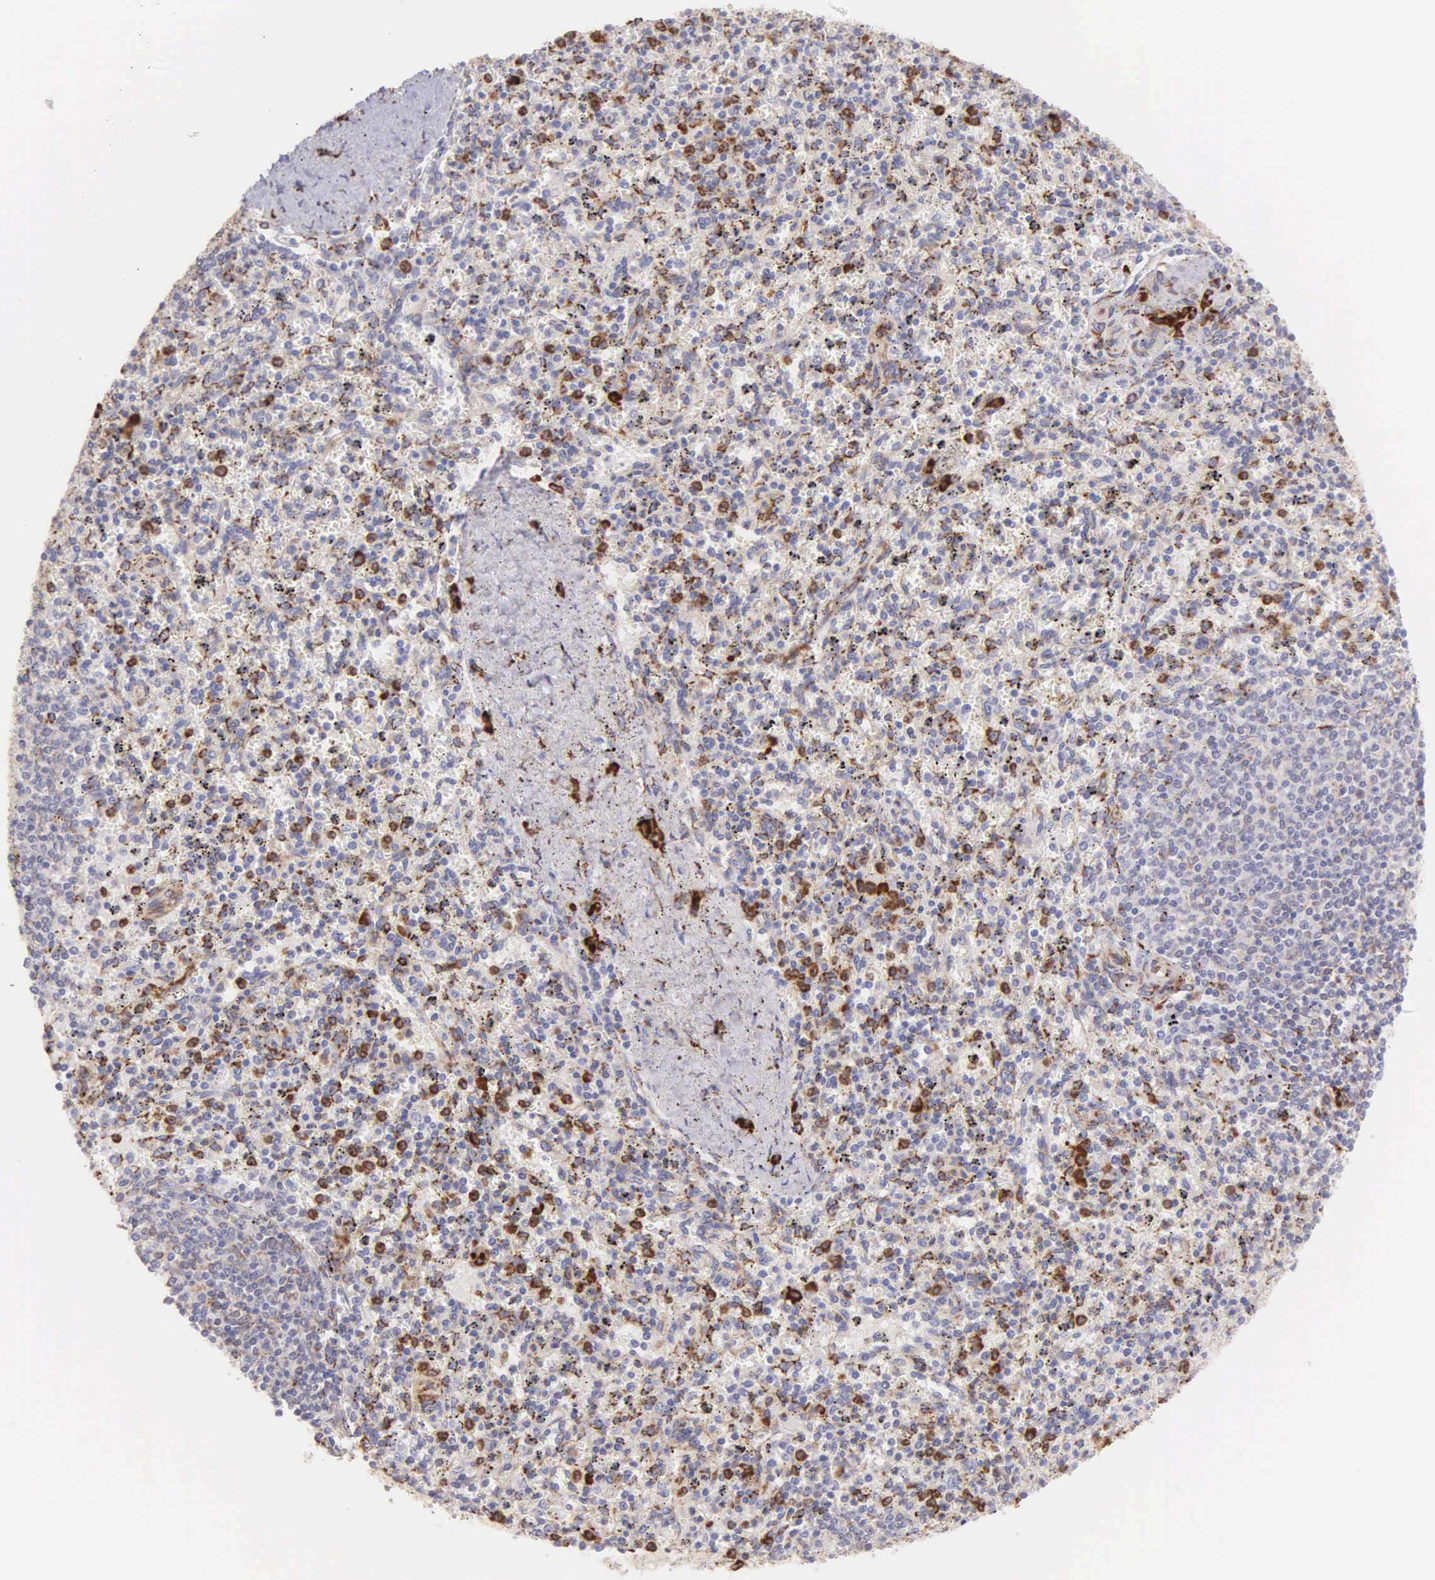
{"staining": {"intensity": "strong", "quantity": "<25%", "location": "cytoplasmic/membranous"}, "tissue": "spleen", "cell_type": "Cells in red pulp", "image_type": "normal", "snomed": [{"axis": "morphology", "description": "Normal tissue, NOS"}, {"axis": "topography", "description": "Spleen"}], "caption": "Human spleen stained with a brown dye demonstrates strong cytoplasmic/membranous positive staining in about <25% of cells in red pulp.", "gene": "CKAP4", "patient": {"sex": "male", "age": 72}}